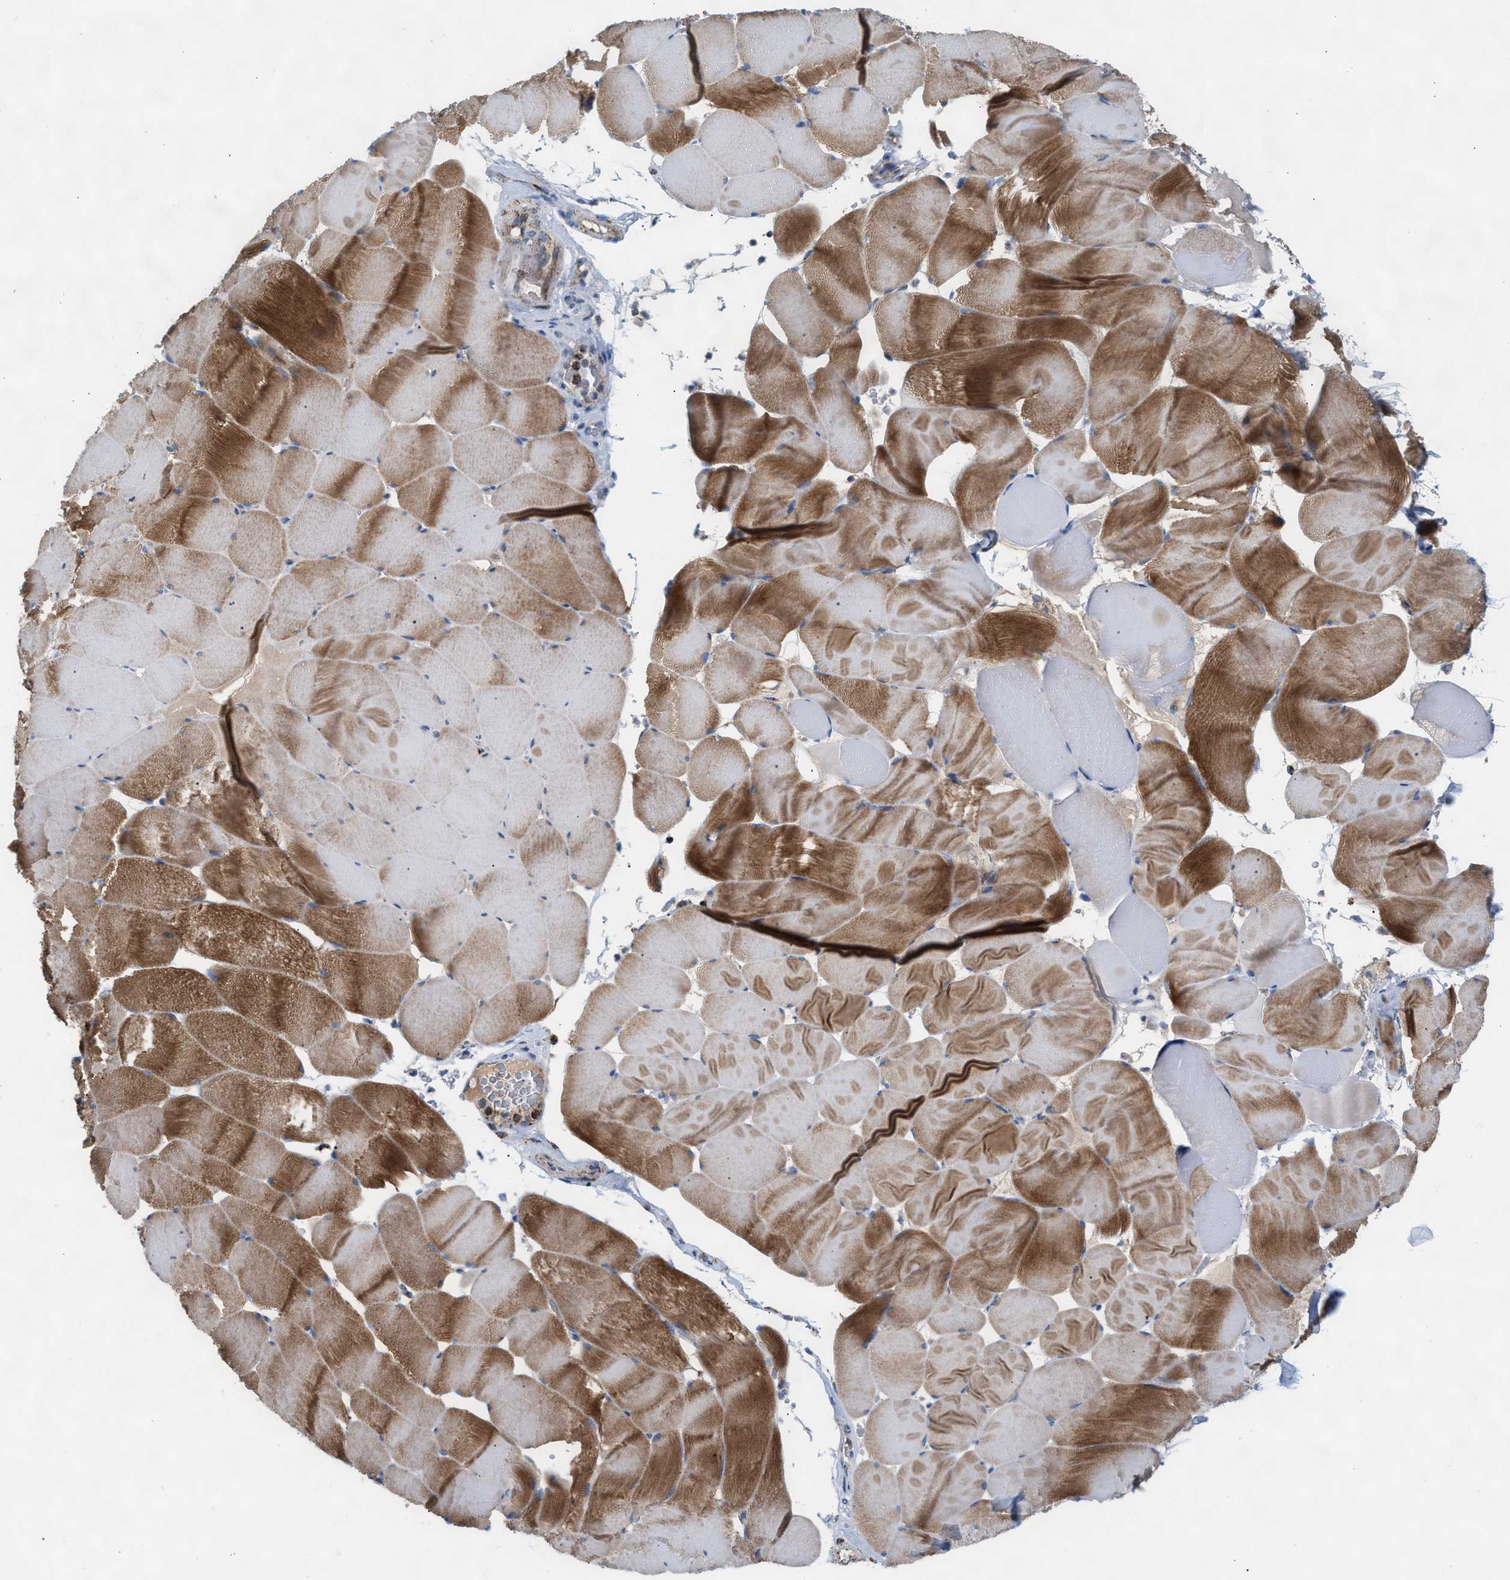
{"staining": {"intensity": "moderate", "quantity": ">75%", "location": "cytoplasmic/membranous"}, "tissue": "skeletal muscle", "cell_type": "Myocytes", "image_type": "normal", "snomed": [{"axis": "morphology", "description": "Normal tissue, NOS"}, {"axis": "topography", "description": "Skeletal muscle"}], "caption": "Immunohistochemistry (IHC) photomicrograph of benign human skeletal muscle stained for a protein (brown), which exhibits medium levels of moderate cytoplasmic/membranous positivity in approximately >75% of myocytes.", "gene": "PMPCA", "patient": {"sex": "male", "age": 62}}